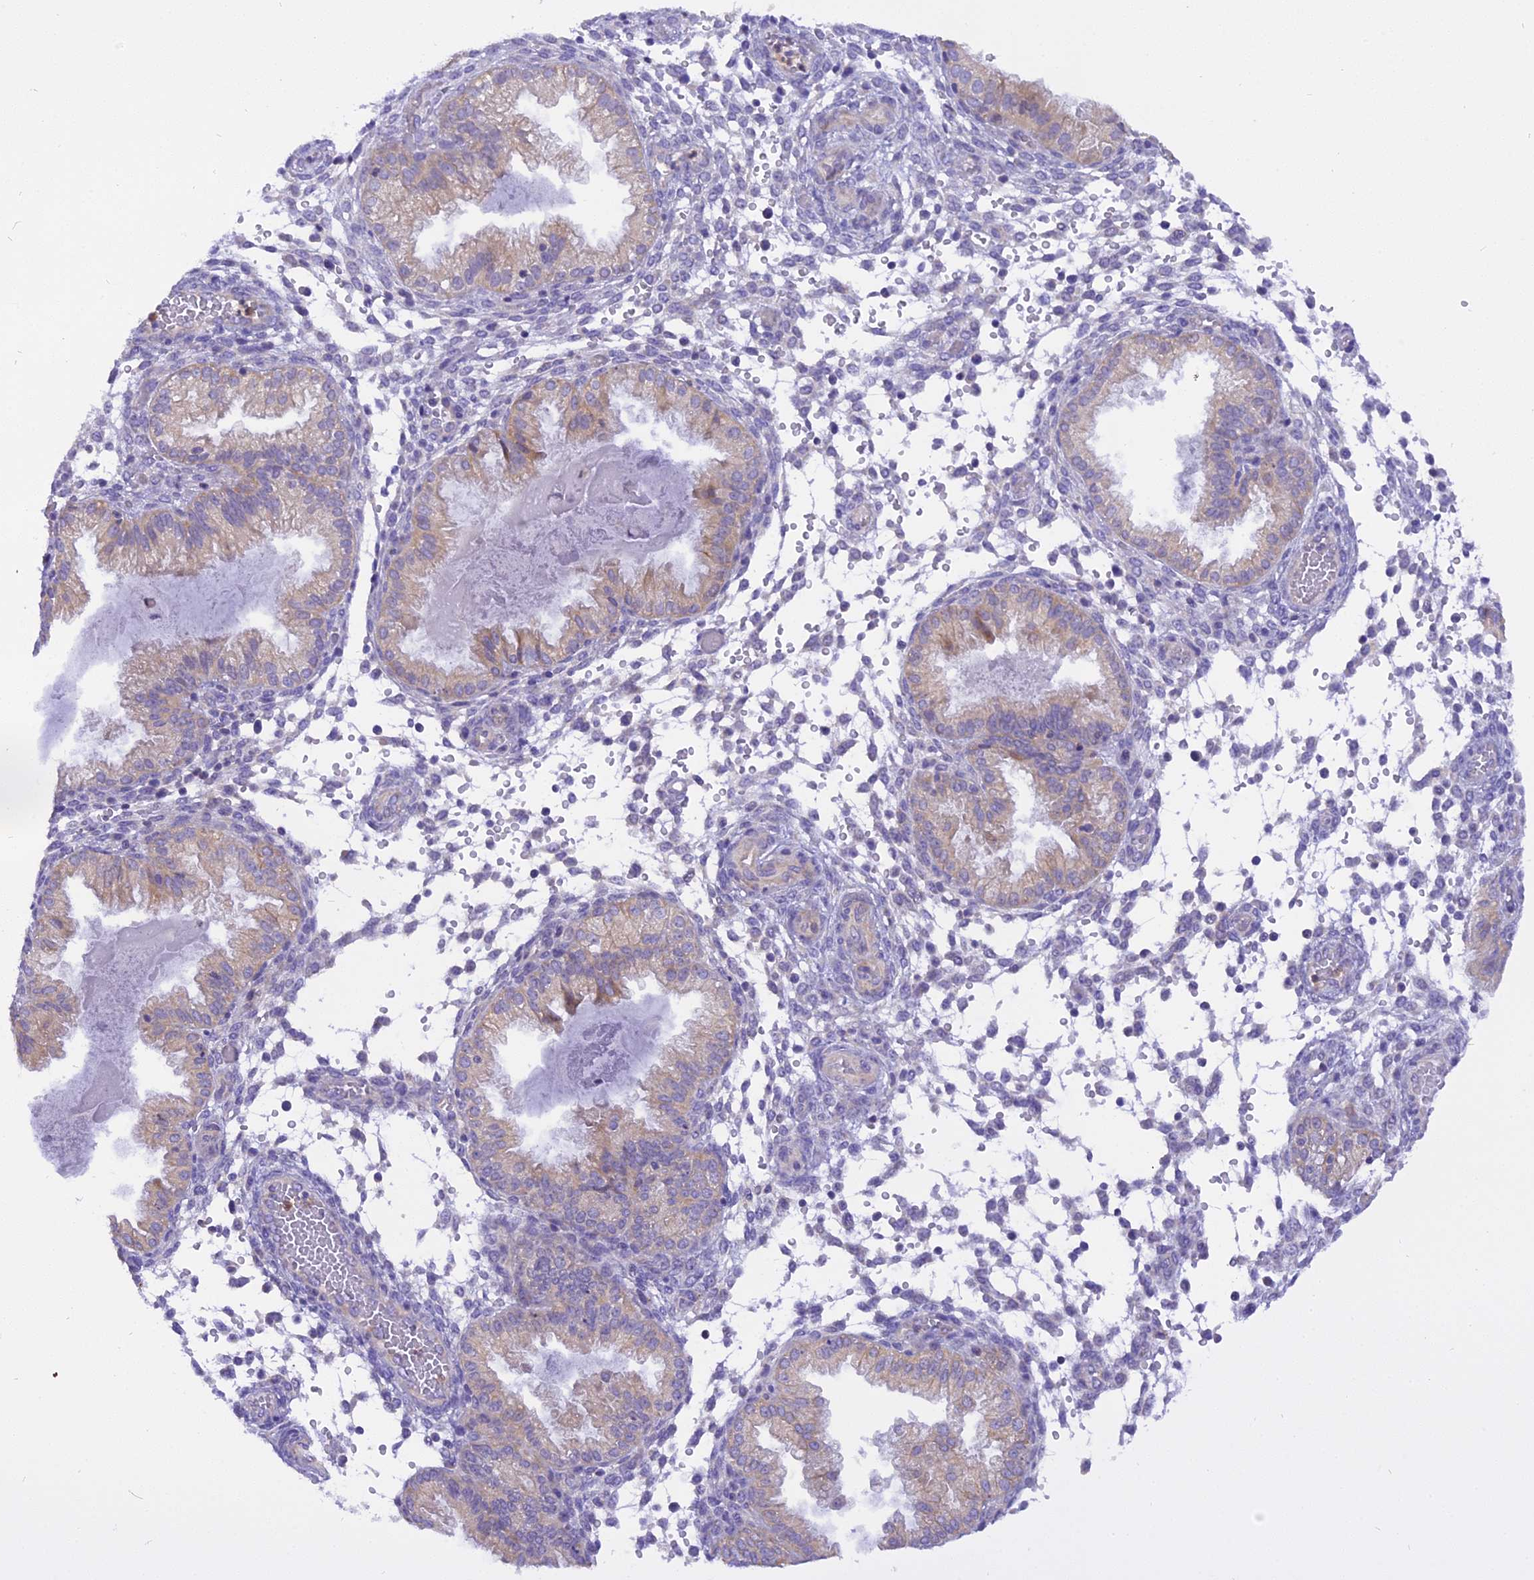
{"staining": {"intensity": "negative", "quantity": "none", "location": "none"}, "tissue": "endometrium", "cell_type": "Cells in endometrial stroma", "image_type": "normal", "snomed": [{"axis": "morphology", "description": "Normal tissue, NOS"}, {"axis": "topography", "description": "Endometrium"}], "caption": "Photomicrograph shows no significant protein expression in cells in endometrial stroma of benign endometrium. (Brightfield microscopy of DAB IHC at high magnification).", "gene": "TRIM3", "patient": {"sex": "female", "age": 33}}